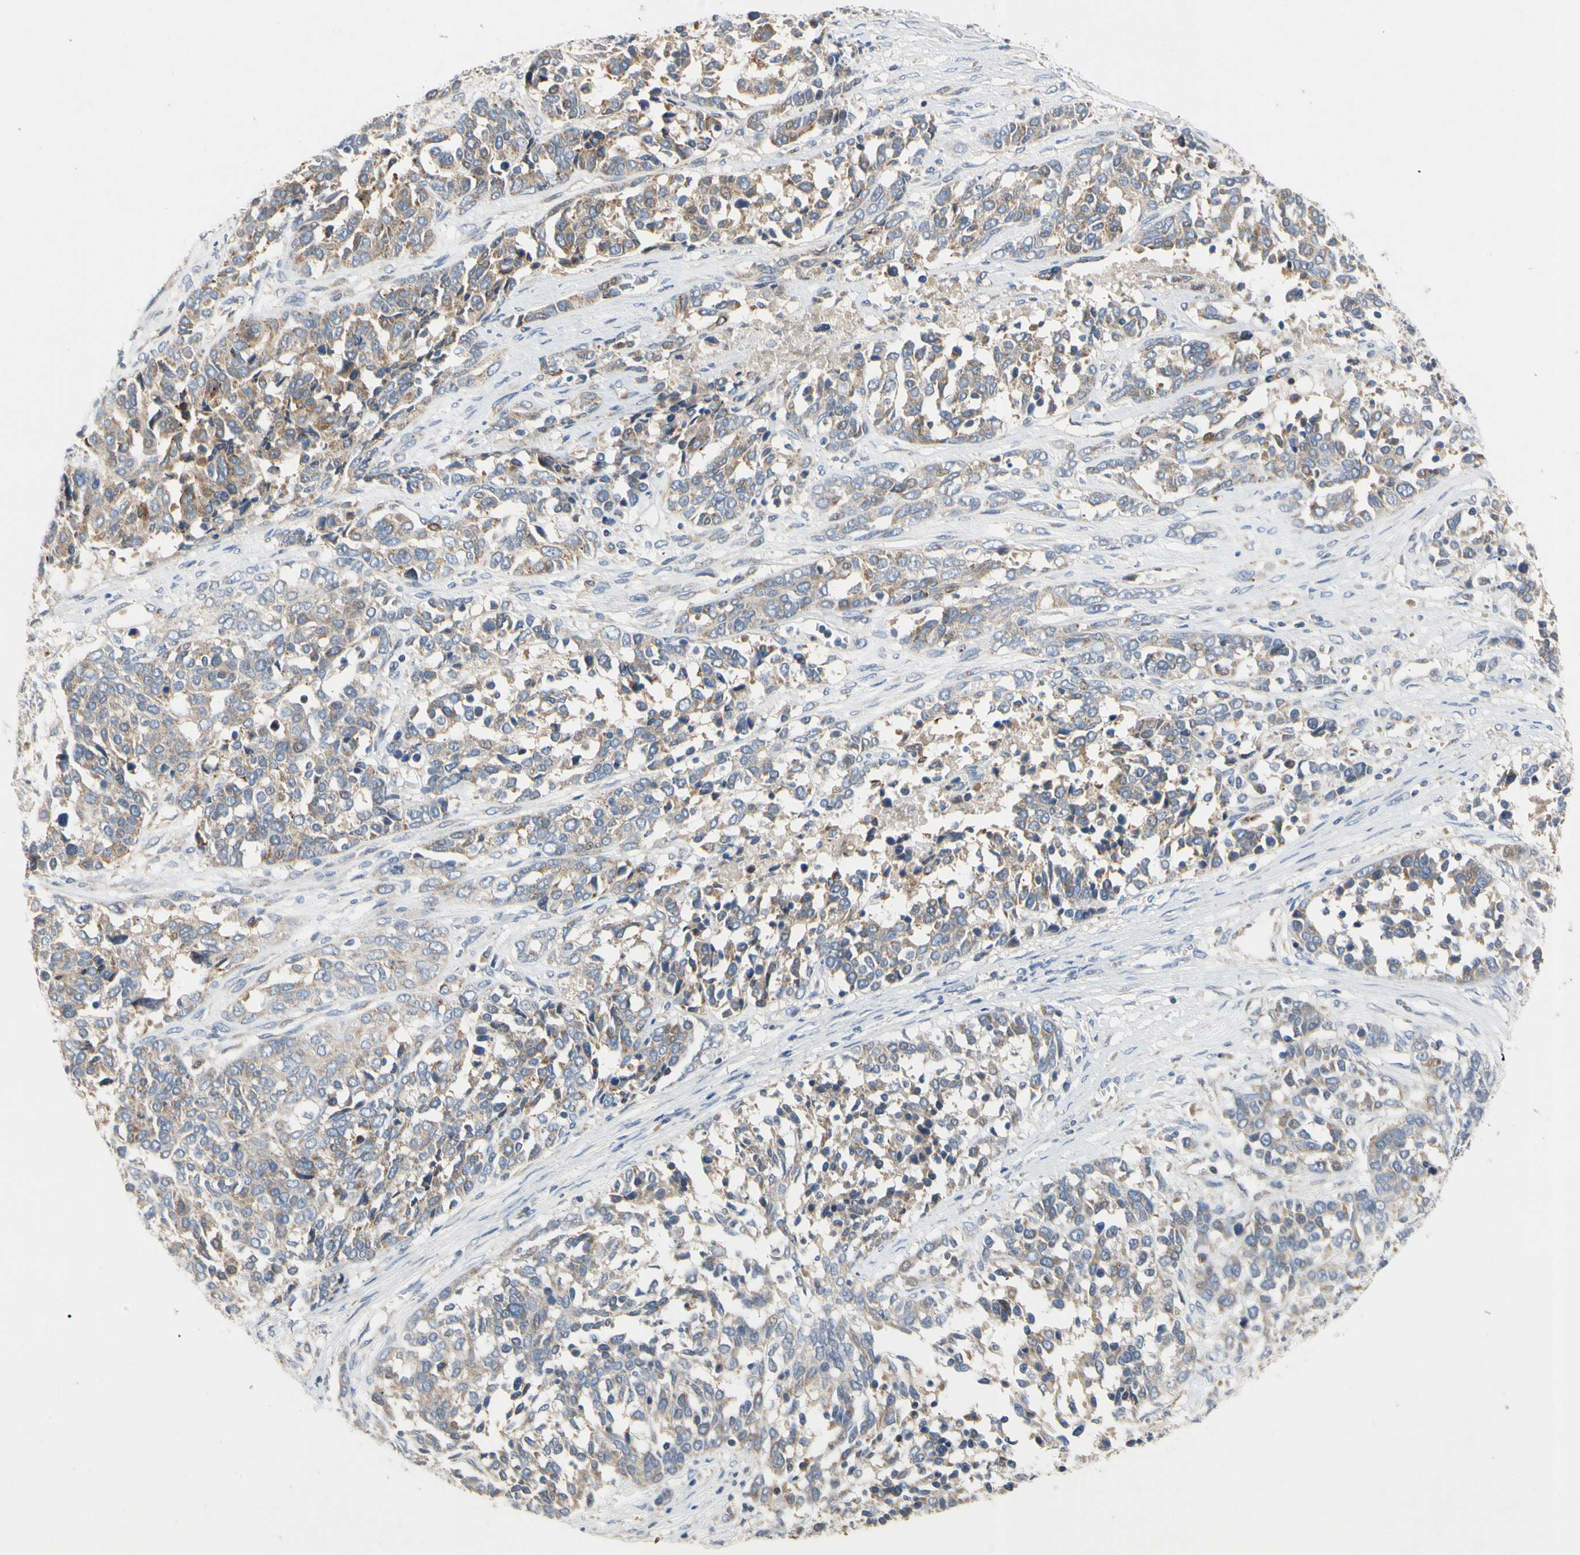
{"staining": {"intensity": "weak", "quantity": "25%-75%", "location": "cytoplasmic/membranous"}, "tissue": "ovarian cancer", "cell_type": "Tumor cells", "image_type": "cancer", "snomed": [{"axis": "morphology", "description": "Cystadenocarcinoma, serous, NOS"}, {"axis": "topography", "description": "Ovary"}], "caption": "IHC histopathology image of neoplastic tissue: ovarian cancer (serous cystadenocarcinoma) stained using immunohistochemistry (IHC) shows low levels of weak protein expression localized specifically in the cytoplasmic/membranous of tumor cells, appearing as a cytoplasmic/membranous brown color.", "gene": "KLHDC8B", "patient": {"sex": "female", "age": 44}}